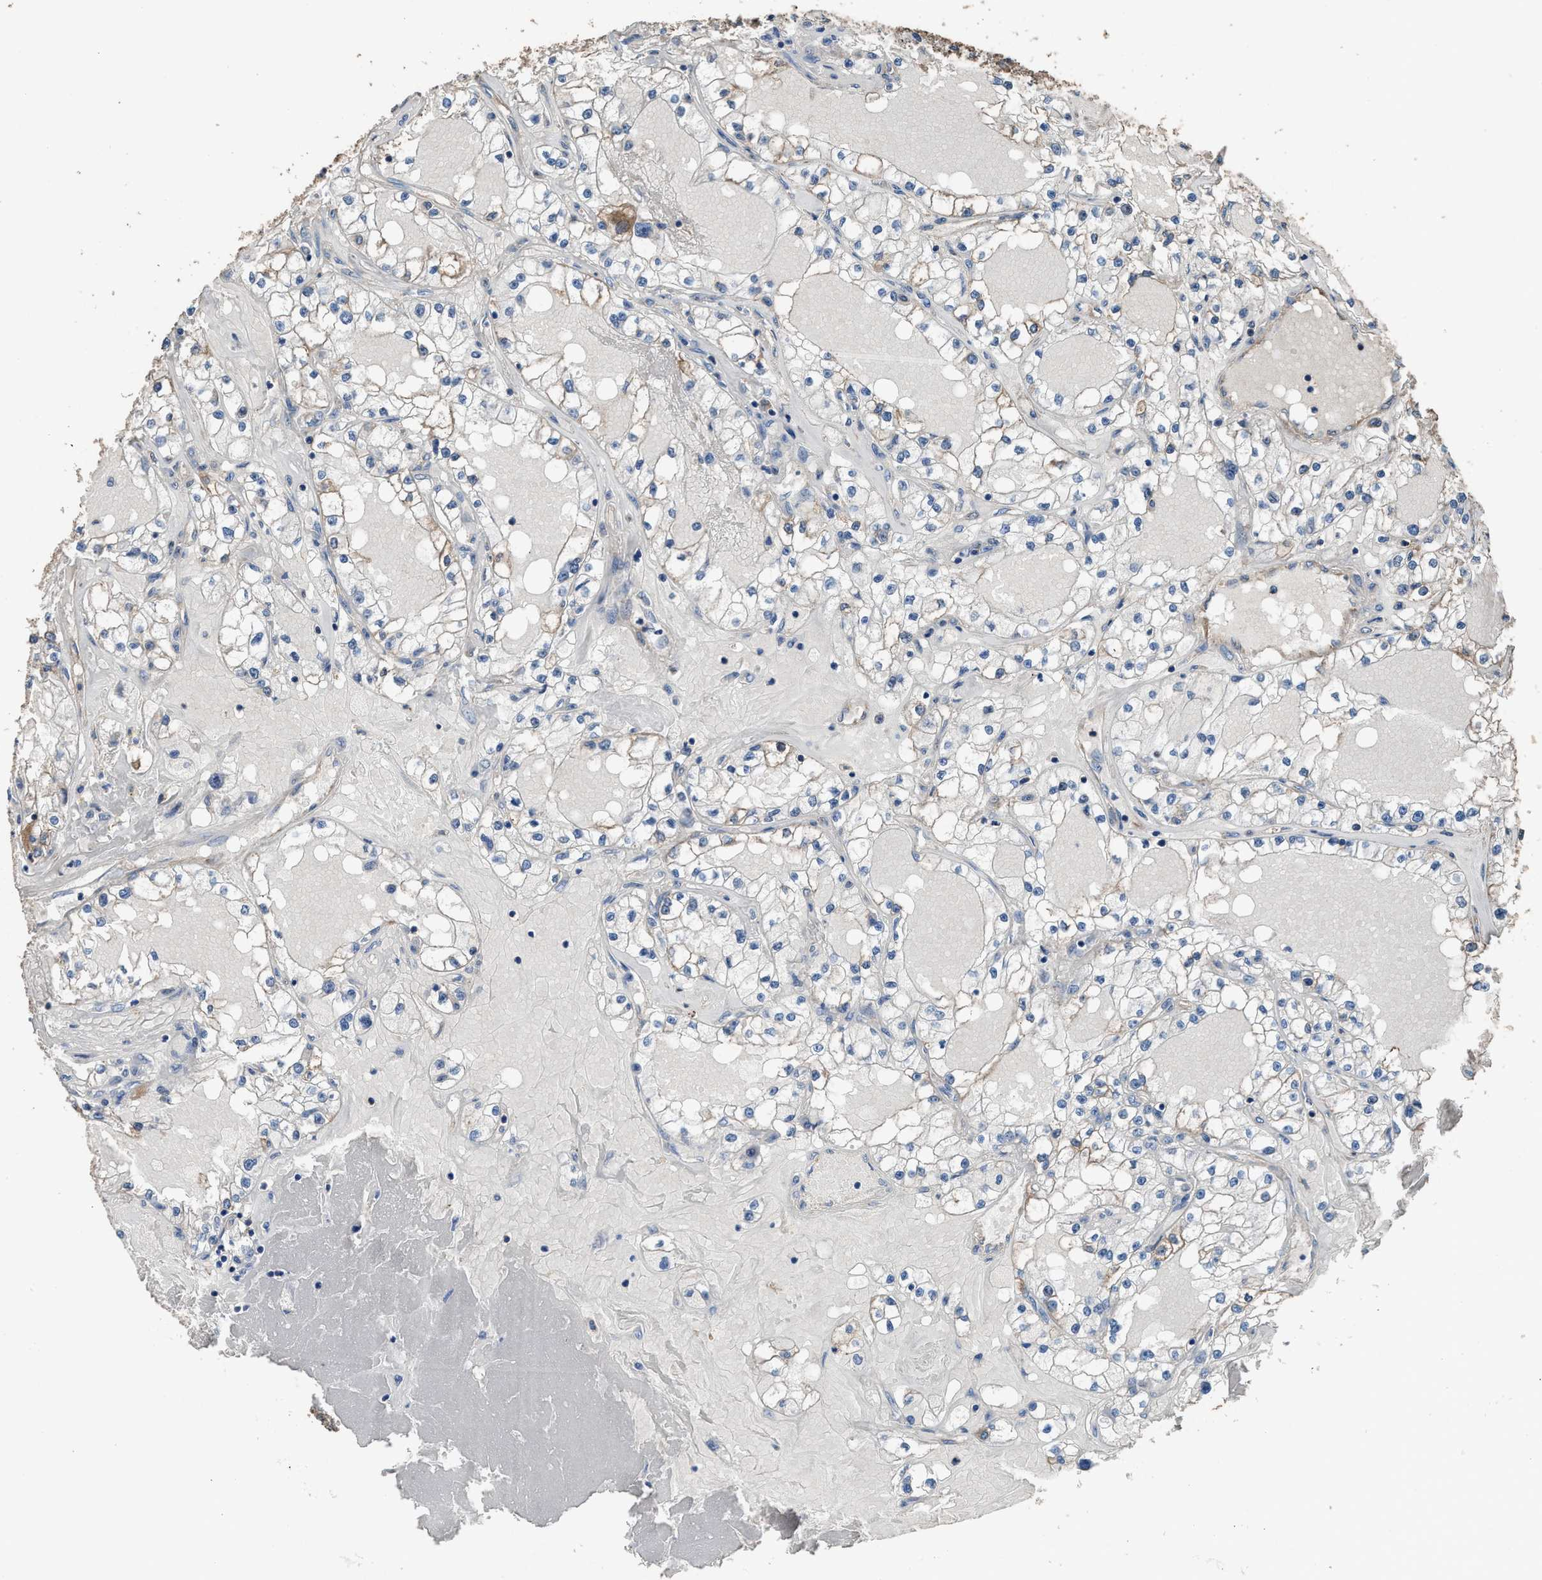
{"staining": {"intensity": "negative", "quantity": "none", "location": "none"}, "tissue": "renal cancer", "cell_type": "Tumor cells", "image_type": "cancer", "snomed": [{"axis": "morphology", "description": "Adenocarcinoma, NOS"}, {"axis": "topography", "description": "Kidney"}], "caption": "Tumor cells show no significant positivity in renal cancer (adenocarcinoma).", "gene": "ITSN1", "patient": {"sex": "male", "age": 56}}